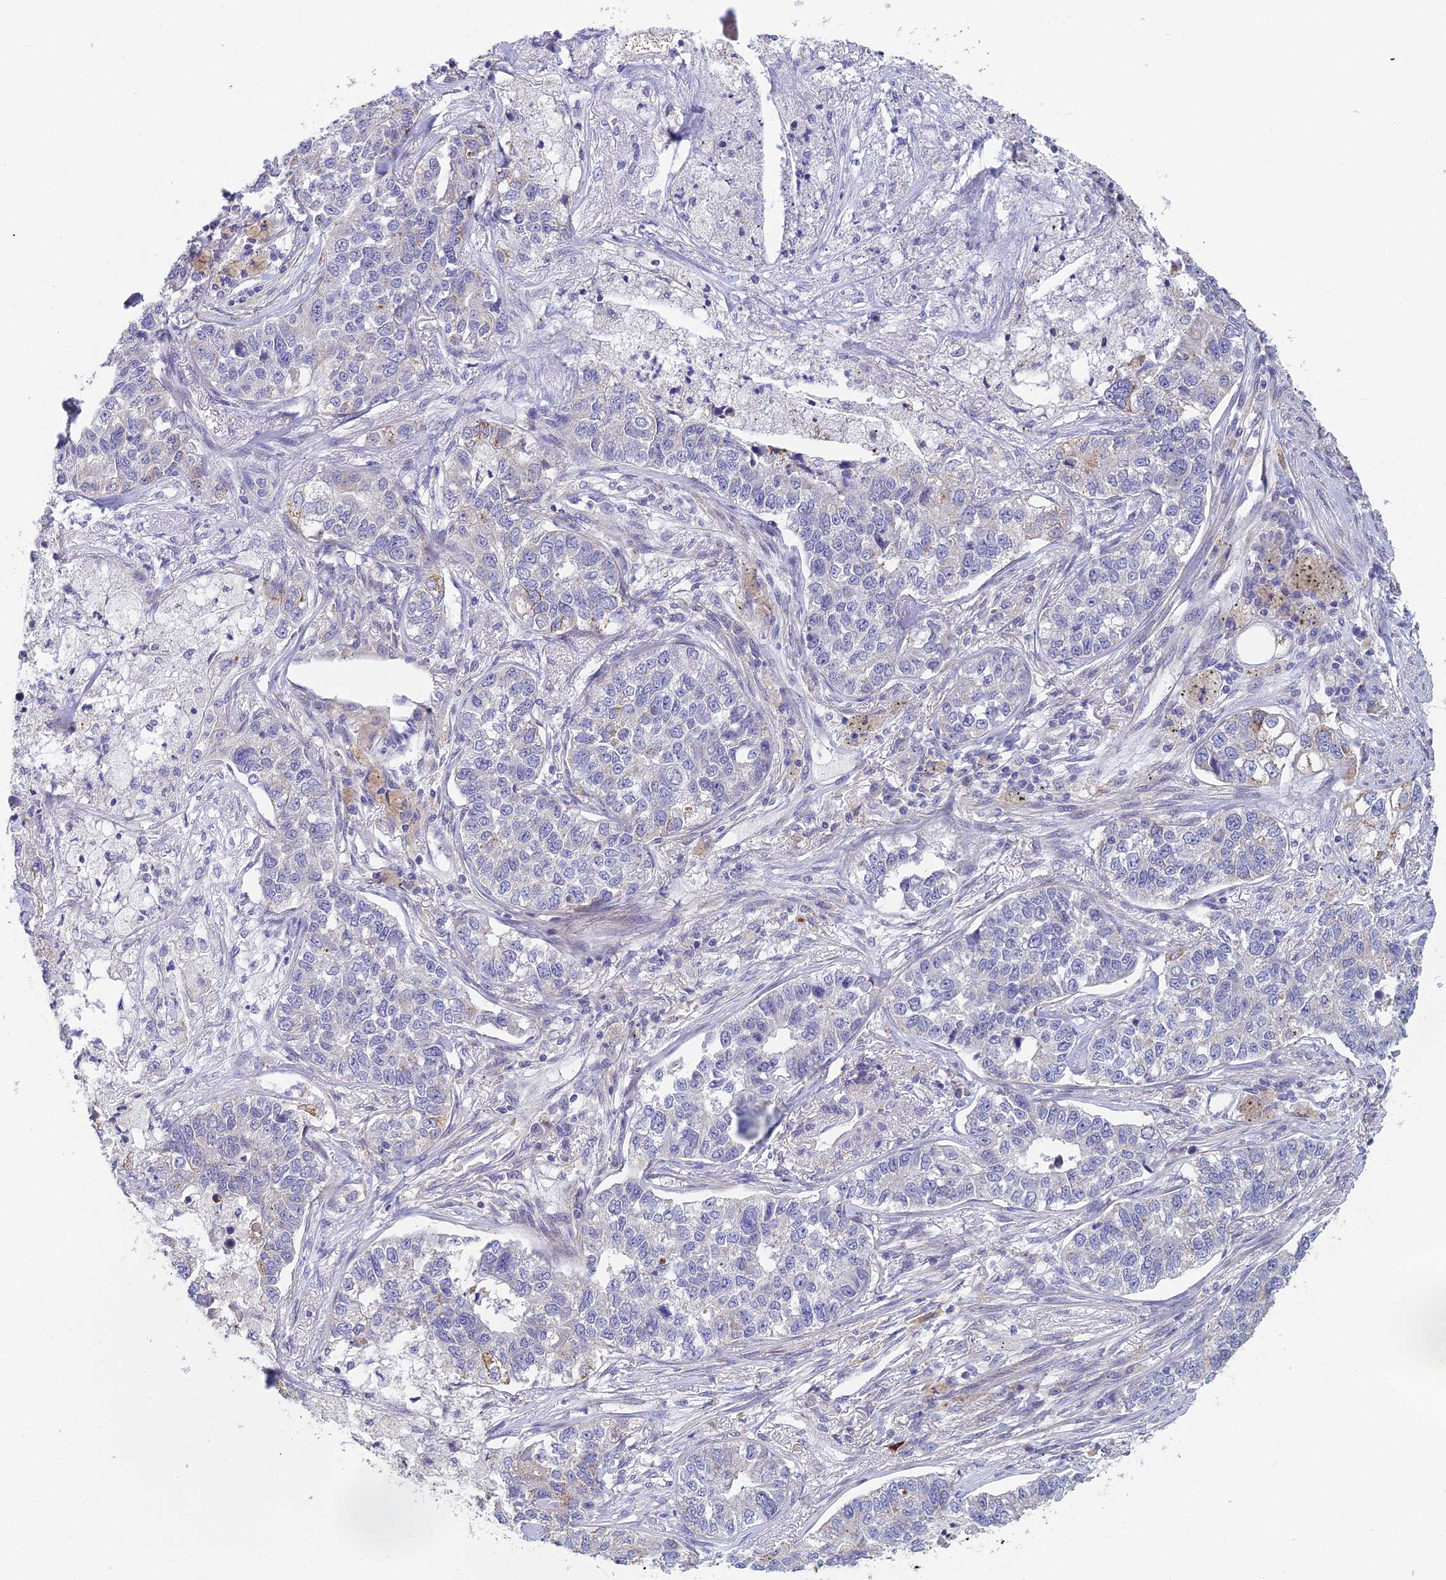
{"staining": {"intensity": "moderate", "quantity": "<25%", "location": "cytoplasmic/membranous"}, "tissue": "lung cancer", "cell_type": "Tumor cells", "image_type": "cancer", "snomed": [{"axis": "morphology", "description": "Adenocarcinoma, NOS"}, {"axis": "topography", "description": "Lung"}], "caption": "Lung adenocarcinoma was stained to show a protein in brown. There is low levels of moderate cytoplasmic/membranous staining in about <25% of tumor cells.", "gene": "GIPC1", "patient": {"sex": "male", "age": 49}}